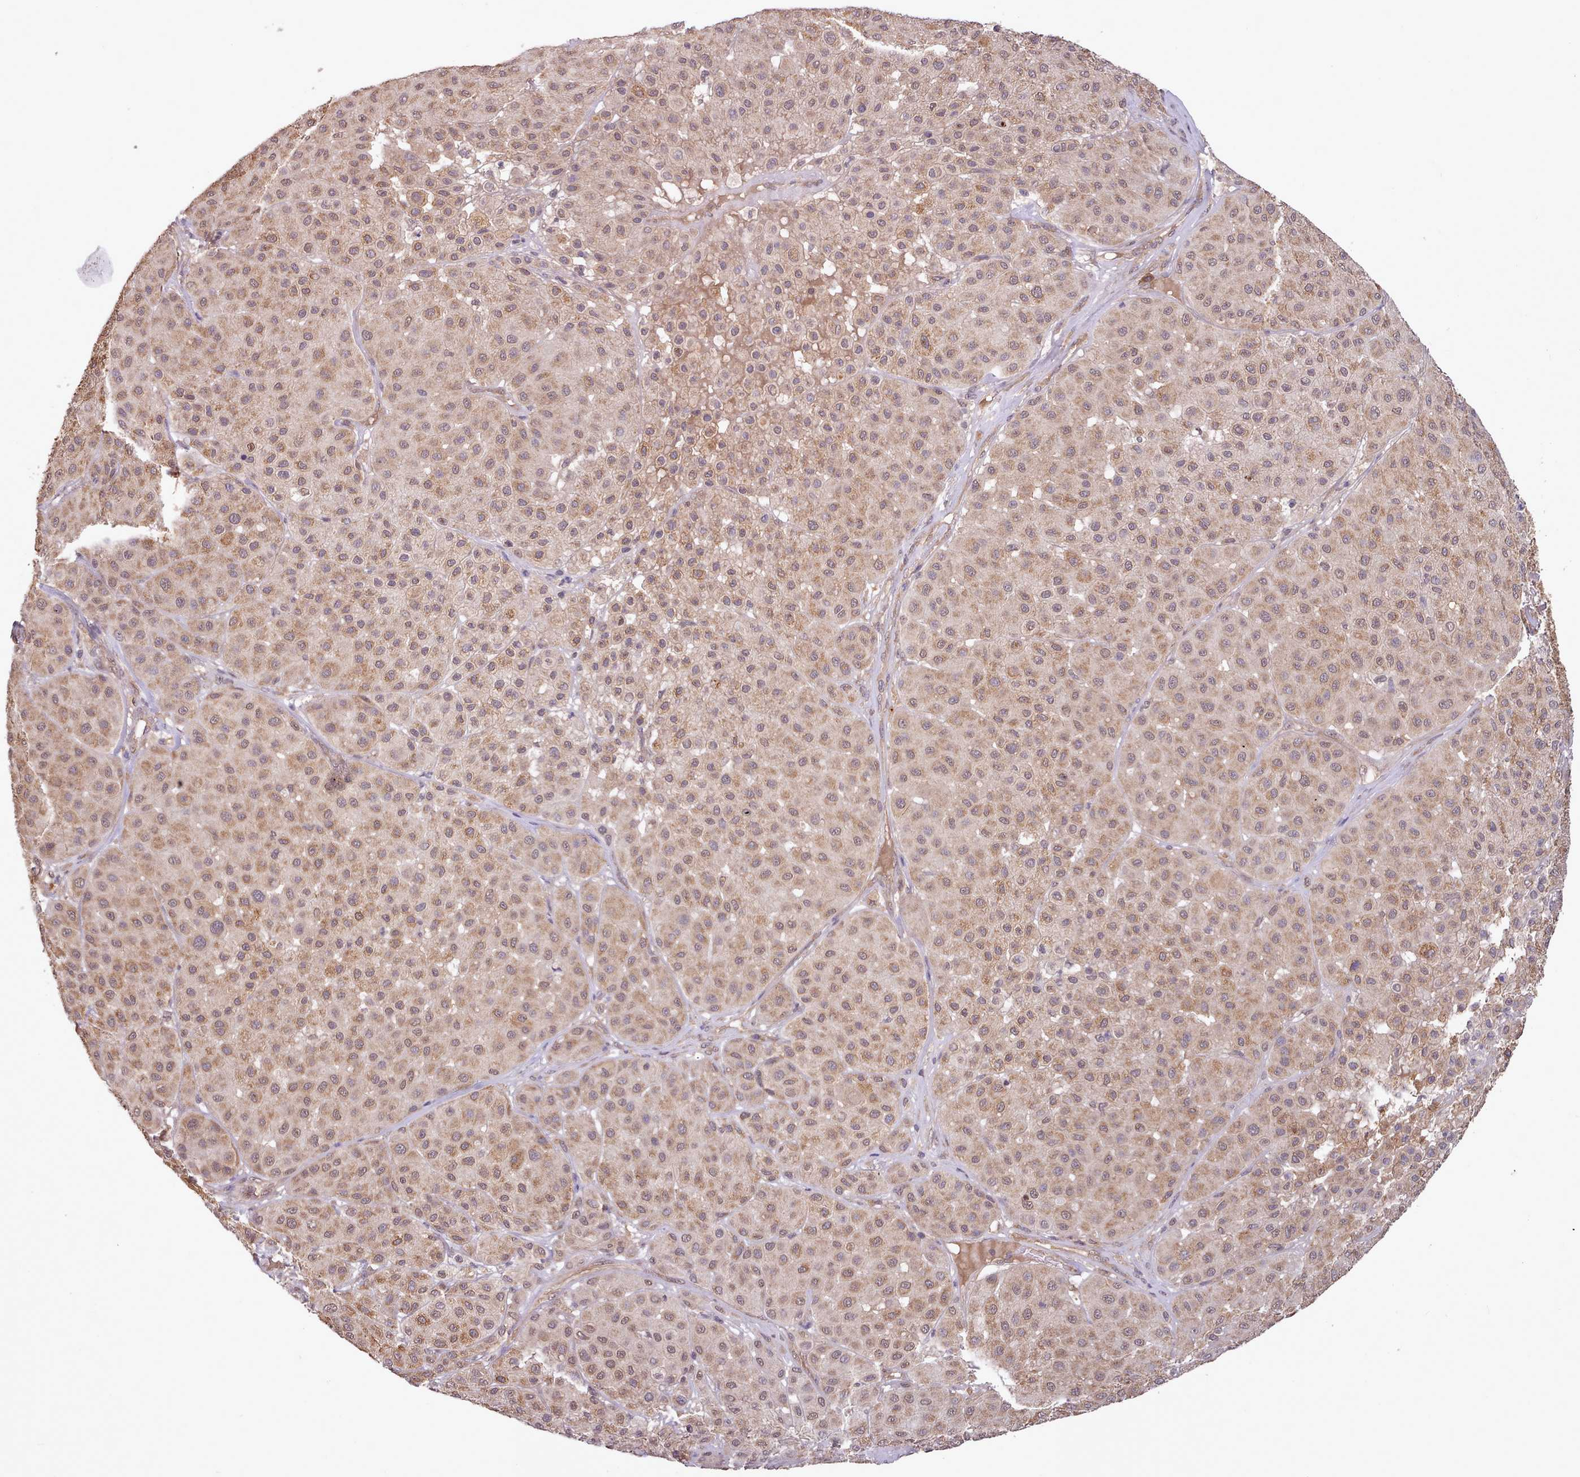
{"staining": {"intensity": "moderate", "quantity": ">75%", "location": "cytoplasmic/membranous,nuclear"}, "tissue": "melanoma", "cell_type": "Tumor cells", "image_type": "cancer", "snomed": [{"axis": "morphology", "description": "Malignant melanoma, Metastatic site"}, {"axis": "topography", "description": "Smooth muscle"}], "caption": "A brown stain shows moderate cytoplasmic/membranous and nuclear positivity of a protein in malignant melanoma (metastatic site) tumor cells.", "gene": "PIP4P1", "patient": {"sex": "male", "age": 41}}